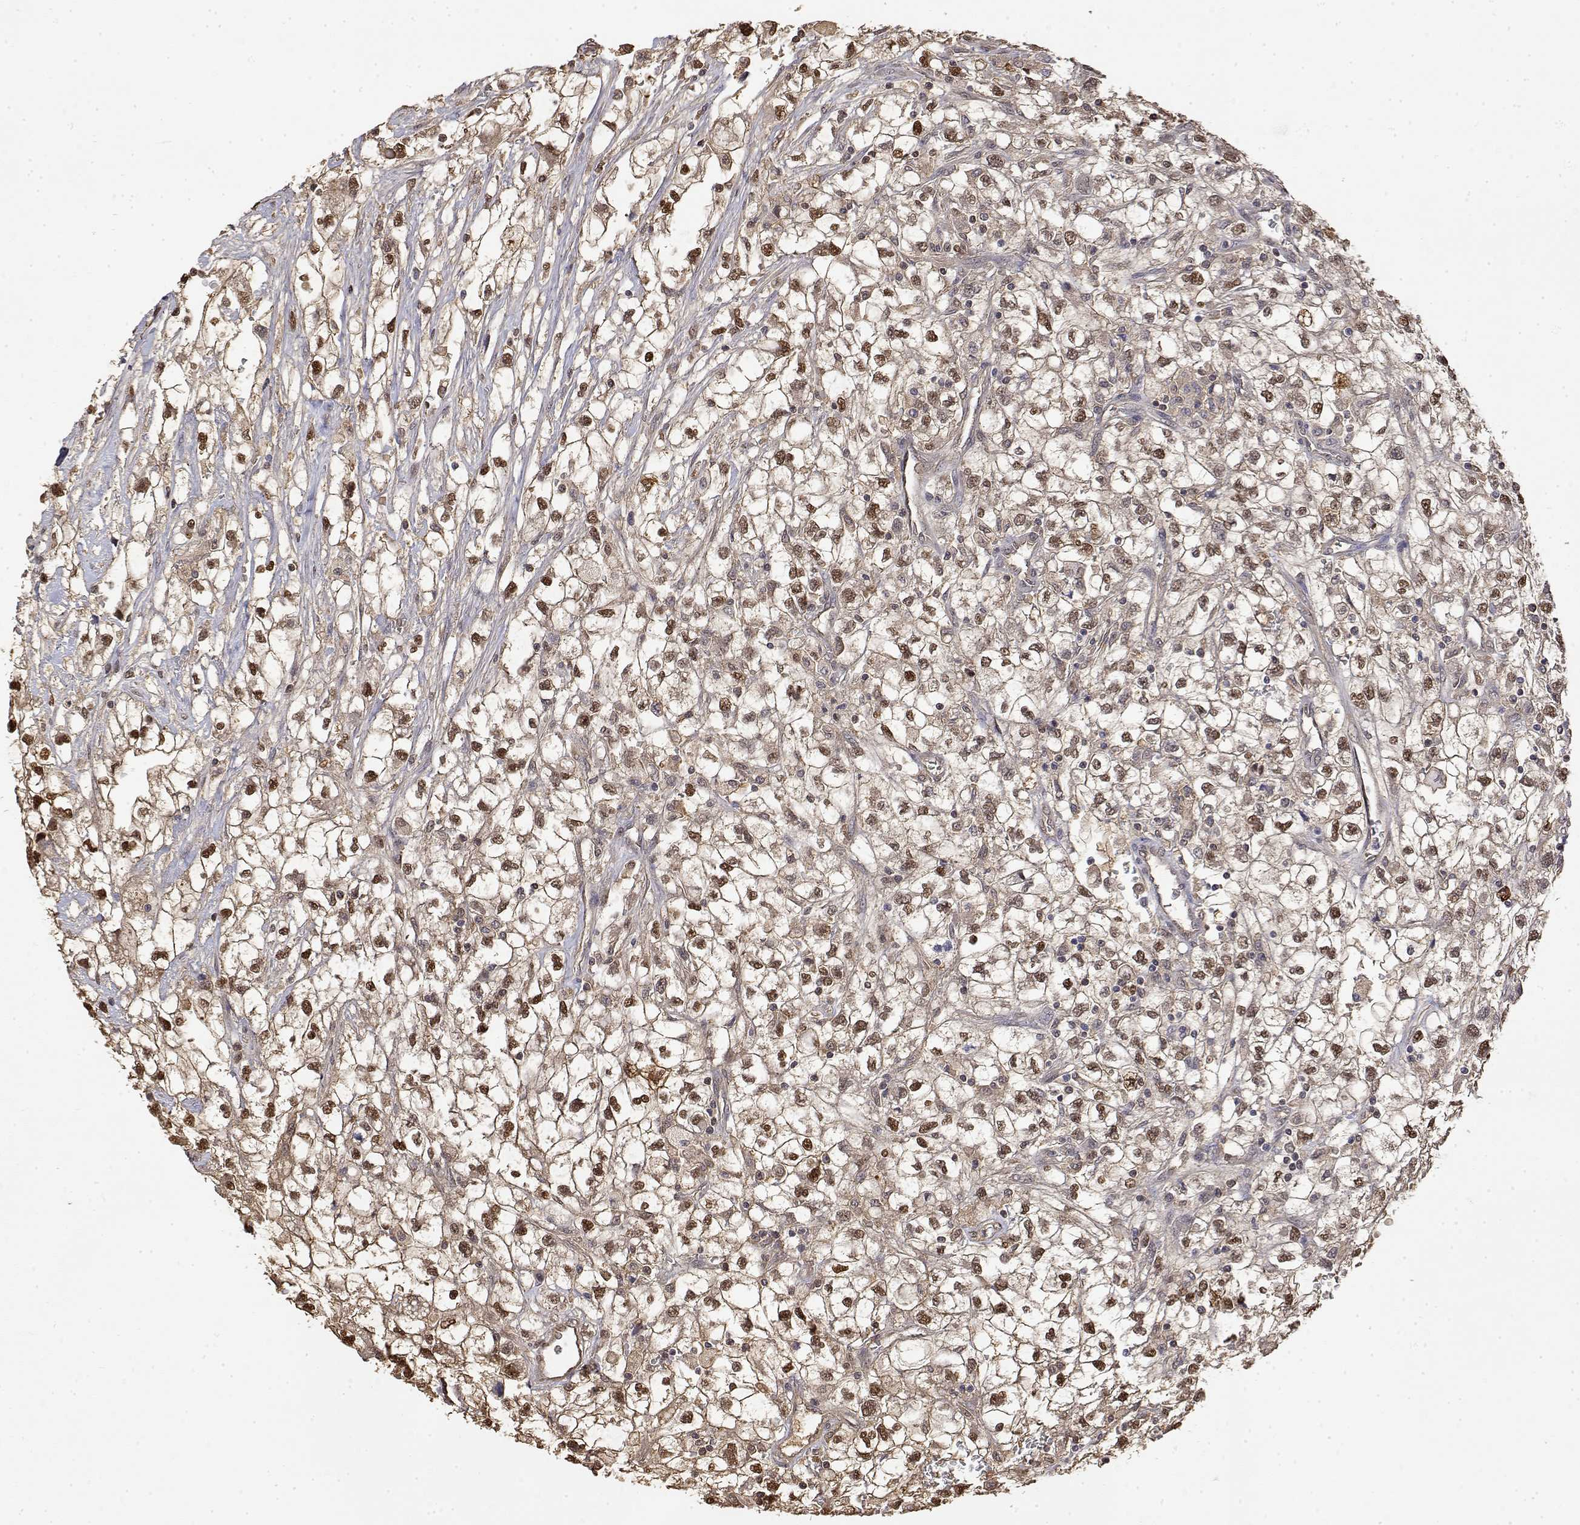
{"staining": {"intensity": "moderate", "quantity": ">75%", "location": "cytoplasmic/membranous,nuclear"}, "tissue": "renal cancer", "cell_type": "Tumor cells", "image_type": "cancer", "snomed": [{"axis": "morphology", "description": "Adenocarcinoma, NOS"}, {"axis": "topography", "description": "Kidney"}], "caption": "Adenocarcinoma (renal) stained for a protein (brown) displays moderate cytoplasmic/membranous and nuclear positive expression in approximately >75% of tumor cells.", "gene": "TPI1", "patient": {"sex": "male", "age": 59}}